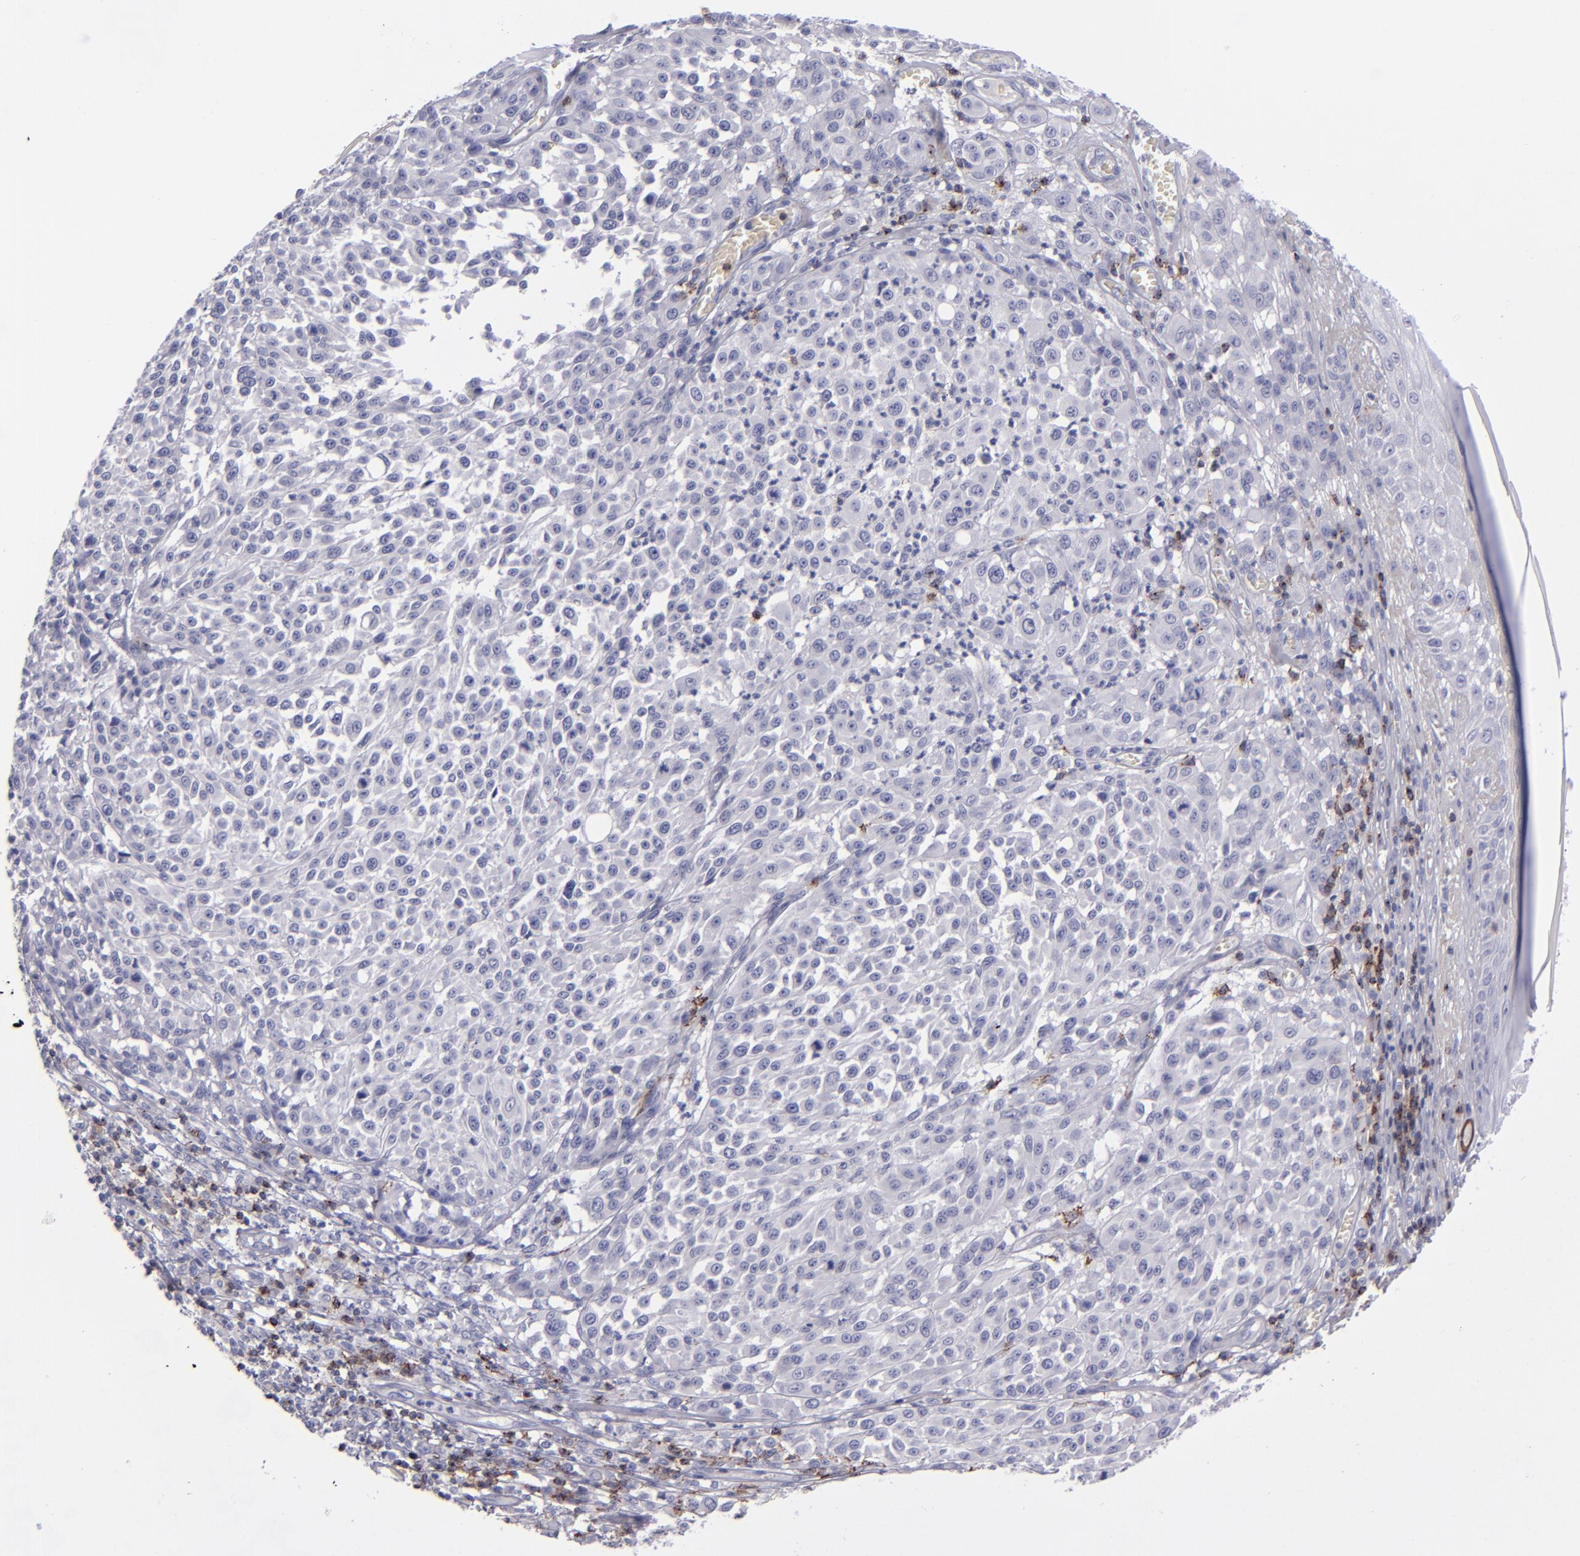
{"staining": {"intensity": "negative", "quantity": "none", "location": "none"}, "tissue": "melanoma", "cell_type": "Tumor cells", "image_type": "cancer", "snomed": [{"axis": "morphology", "description": "Malignant melanoma, NOS"}, {"axis": "topography", "description": "Skin"}], "caption": "Tumor cells show no significant protein expression in malignant melanoma.", "gene": "CD2", "patient": {"sex": "female", "age": 49}}